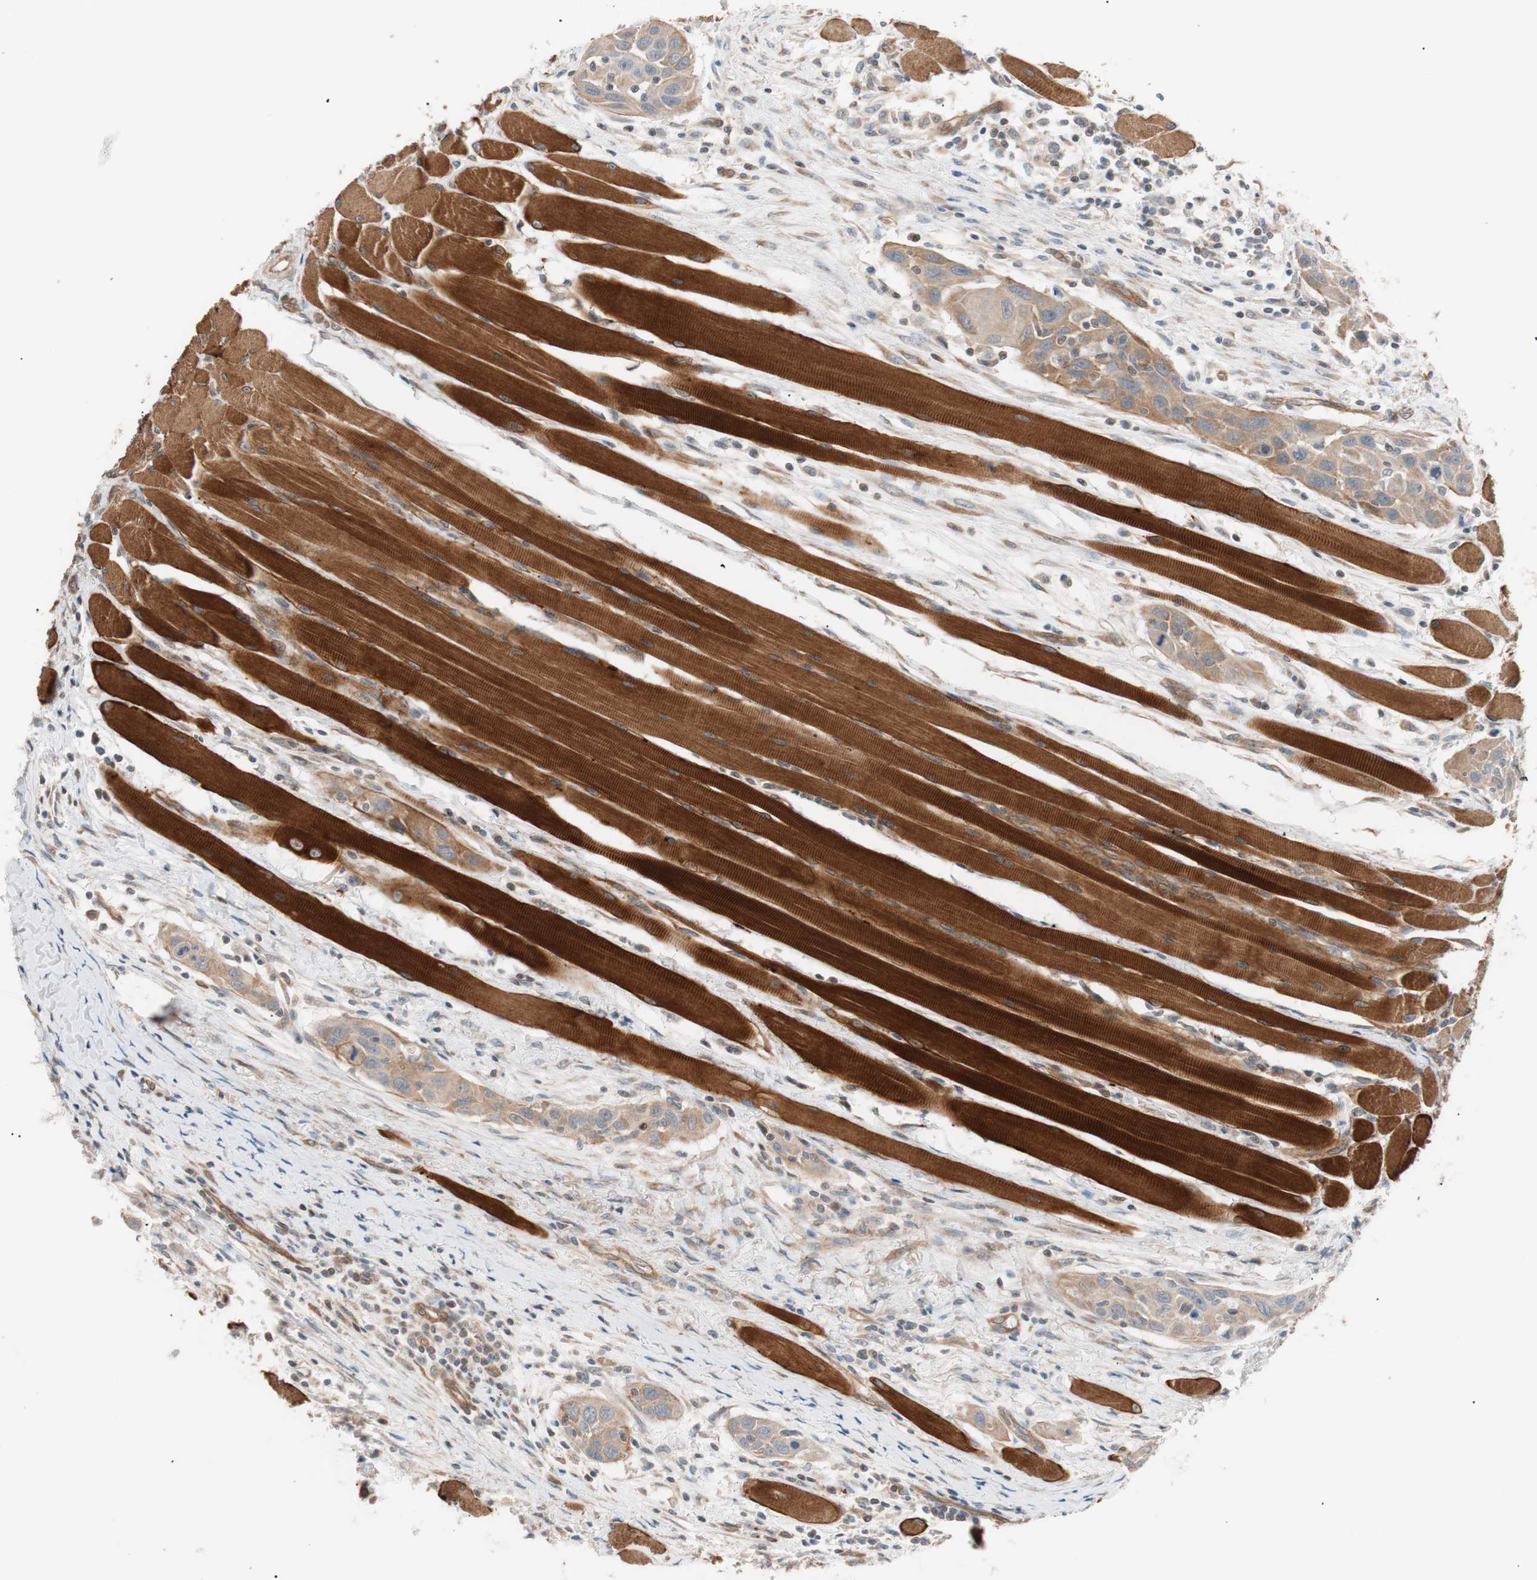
{"staining": {"intensity": "moderate", "quantity": ">75%", "location": "cytoplasmic/membranous"}, "tissue": "head and neck cancer", "cell_type": "Tumor cells", "image_type": "cancer", "snomed": [{"axis": "morphology", "description": "Squamous cell carcinoma, NOS"}, {"axis": "topography", "description": "Oral tissue"}, {"axis": "topography", "description": "Head-Neck"}], "caption": "Moderate cytoplasmic/membranous protein expression is appreciated in approximately >75% of tumor cells in head and neck squamous cell carcinoma. The staining was performed using DAB, with brown indicating positive protein expression. Nuclei are stained blue with hematoxylin.", "gene": "SMG1", "patient": {"sex": "female", "age": 50}}